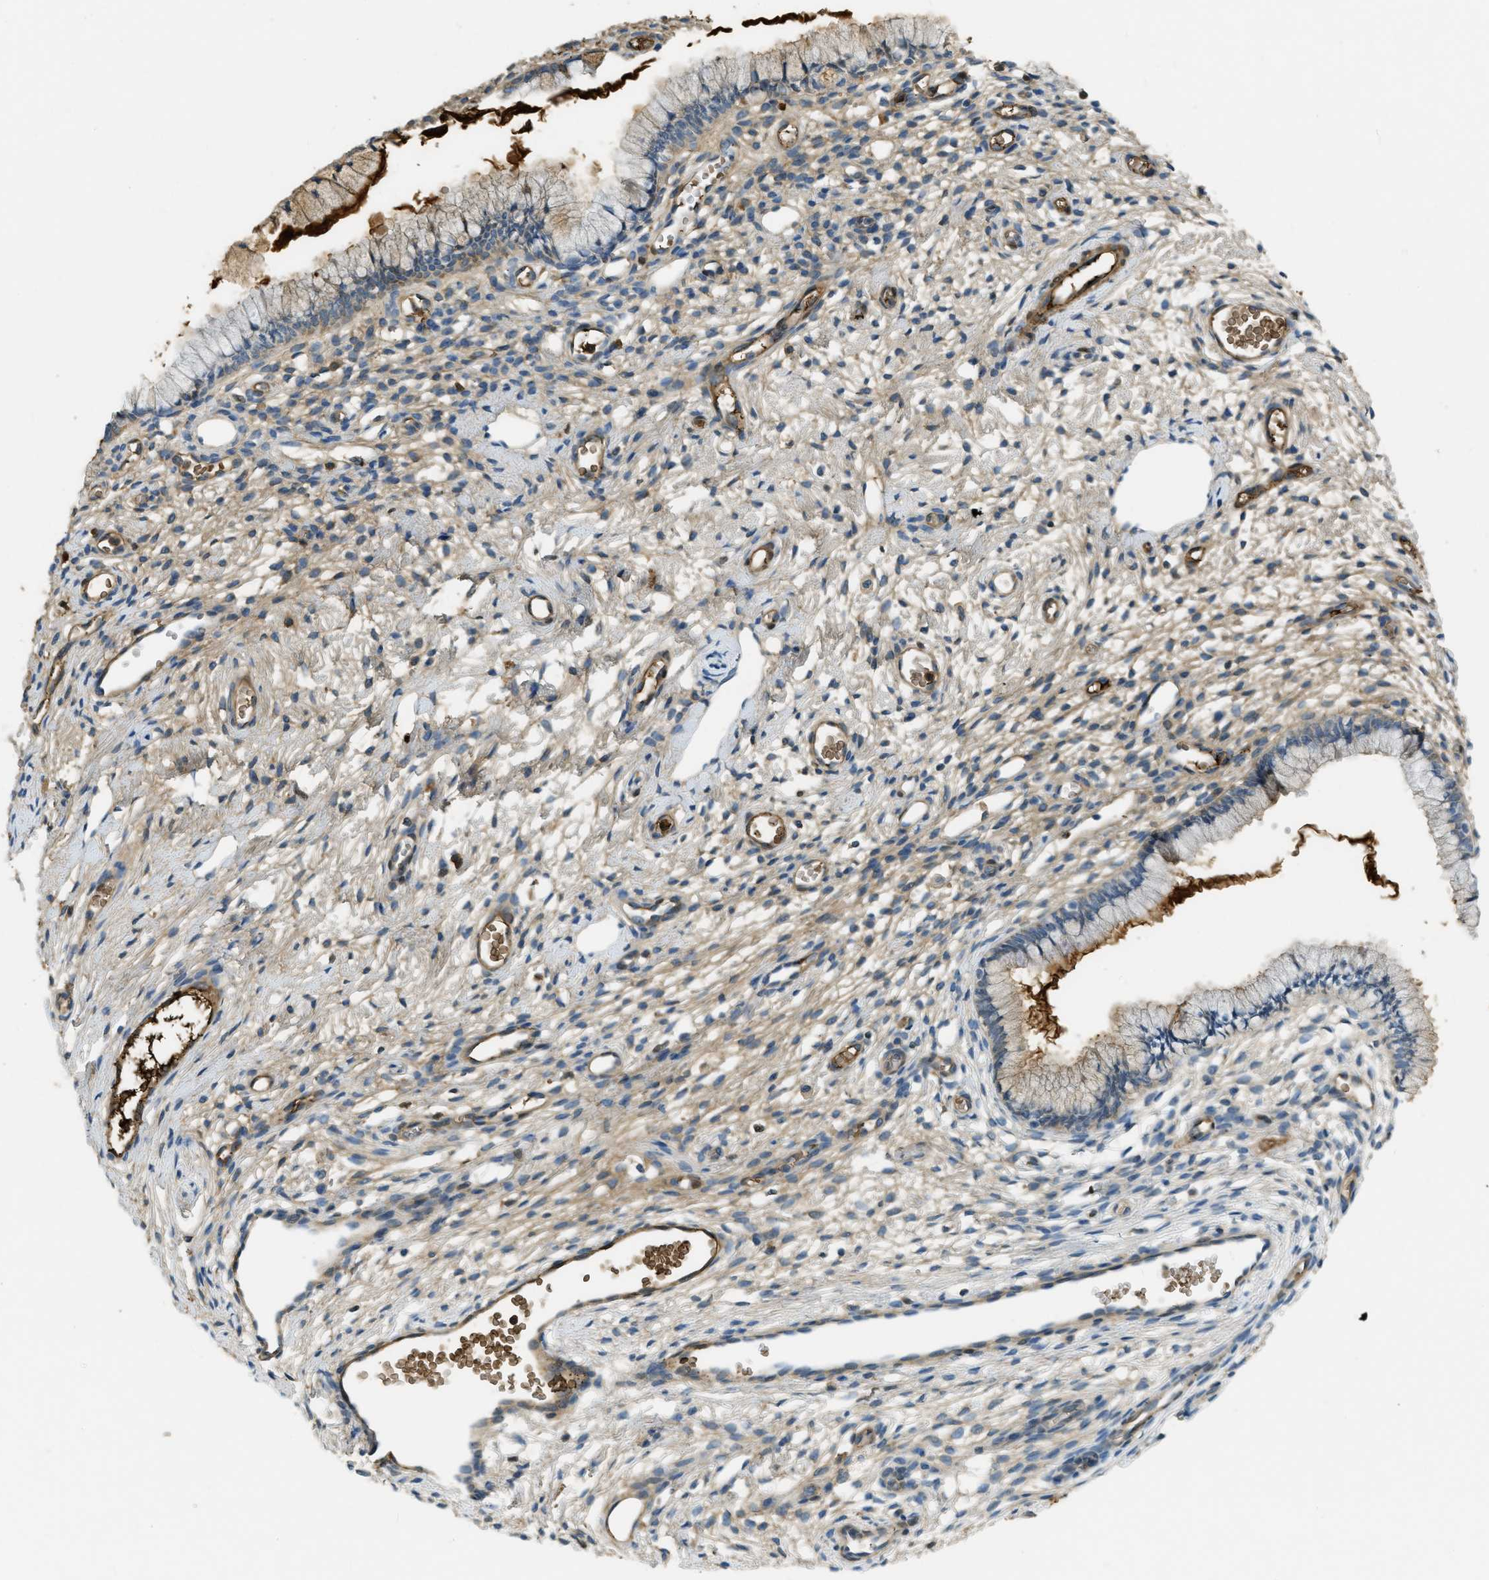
{"staining": {"intensity": "weak", "quantity": "<25%", "location": "cytoplasmic/membranous"}, "tissue": "cervix", "cell_type": "Glandular cells", "image_type": "normal", "snomed": [{"axis": "morphology", "description": "Normal tissue, NOS"}, {"axis": "topography", "description": "Cervix"}], "caption": "An IHC micrograph of benign cervix is shown. There is no staining in glandular cells of cervix. The staining was performed using DAB to visualize the protein expression in brown, while the nuclei were stained in blue with hematoxylin (Magnification: 20x).", "gene": "PRTN3", "patient": {"sex": "female", "age": 65}}